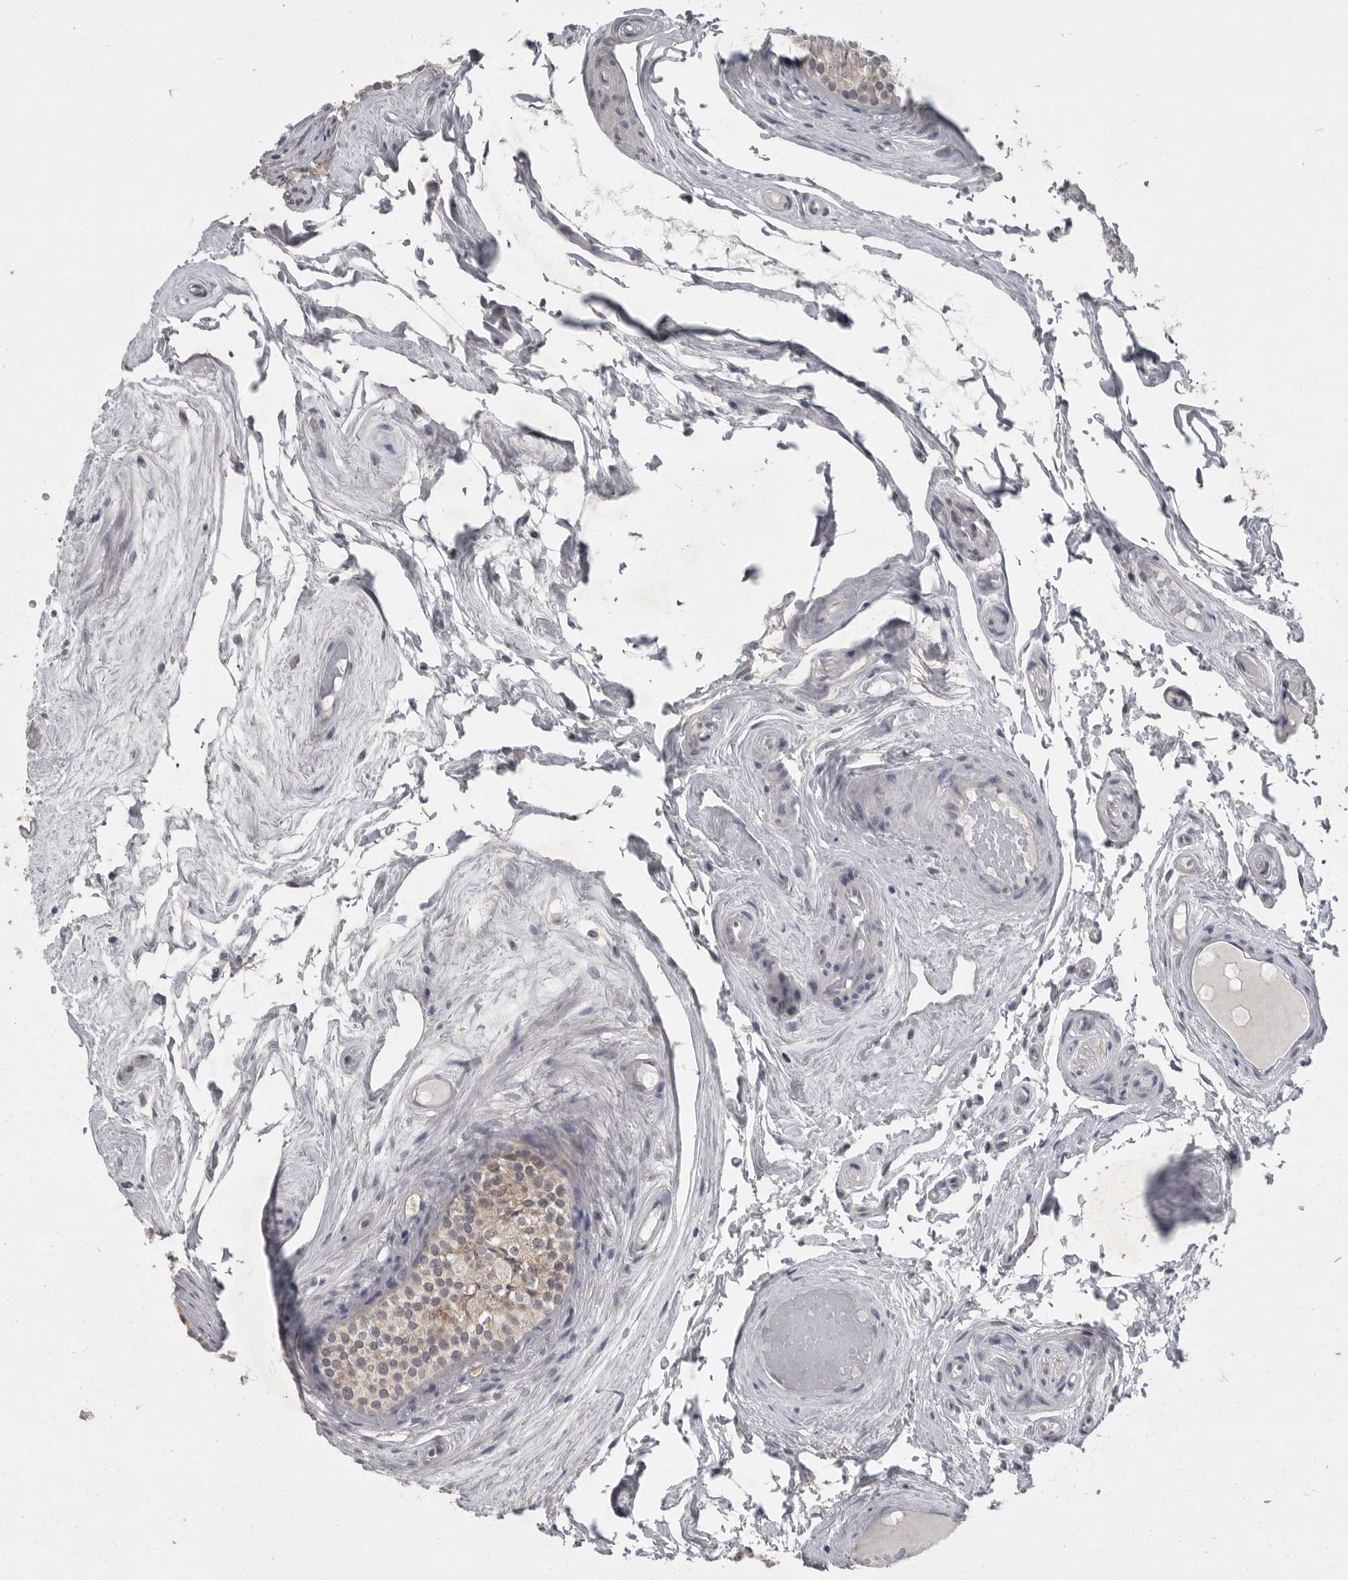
{"staining": {"intensity": "moderate", "quantity": "25%-75%", "location": "cytoplasmic/membranous"}, "tissue": "epididymis", "cell_type": "Glandular cells", "image_type": "normal", "snomed": [{"axis": "morphology", "description": "Normal tissue, NOS"}, {"axis": "topography", "description": "Epididymis"}], "caption": "The image exhibits immunohistochemical staining of unremarkable epididymis. There is moderate cytoplasmic/membranous staining is appreciated in about 25%-75% of glandular cells.", "gene": "PHF13", "patient": {"sex": "male", "age": 79}}